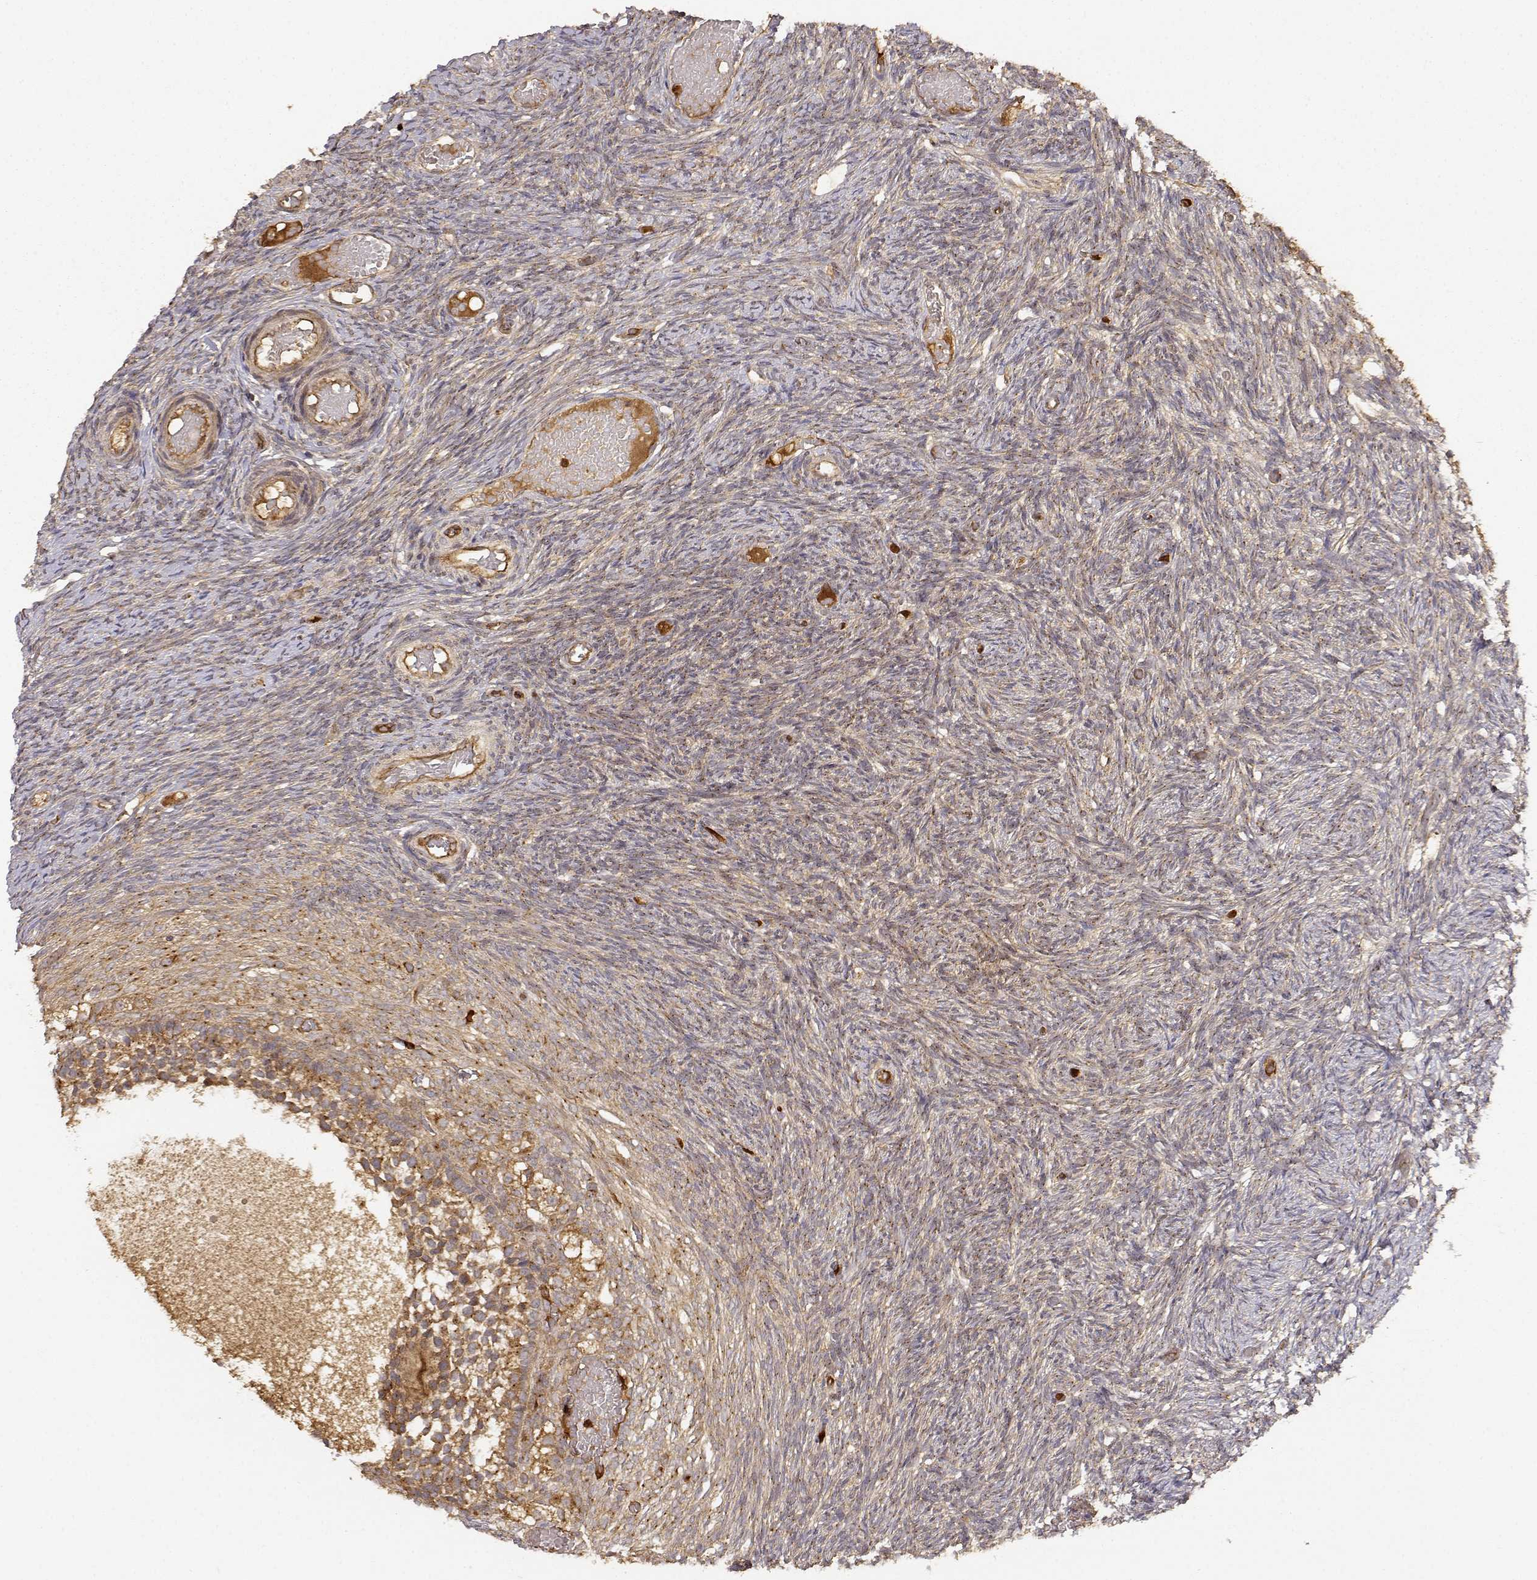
{"staining": {"intensity": "weak", "quantity": ">75%", "location": "cytoplasmic/membranous"}, "tissue": "ovary", "cell_type": "Ovarian stroma cells", "image_type": "normal", "snomed": [{"axis": "morphology", "description": "Normal tissue, NOS"}, {"axis": "topography", "description": "Ovary"}], "caption": "A brown stain shows weak cytoplasmic/membranous expression of a protein in ovarian stroma cells of normal human ovary. (Brightfield microscopy of DAB IHC at high magnification).", "gene": "CDK5RAP2", "patient": {"sex": "female", "age": 39}}